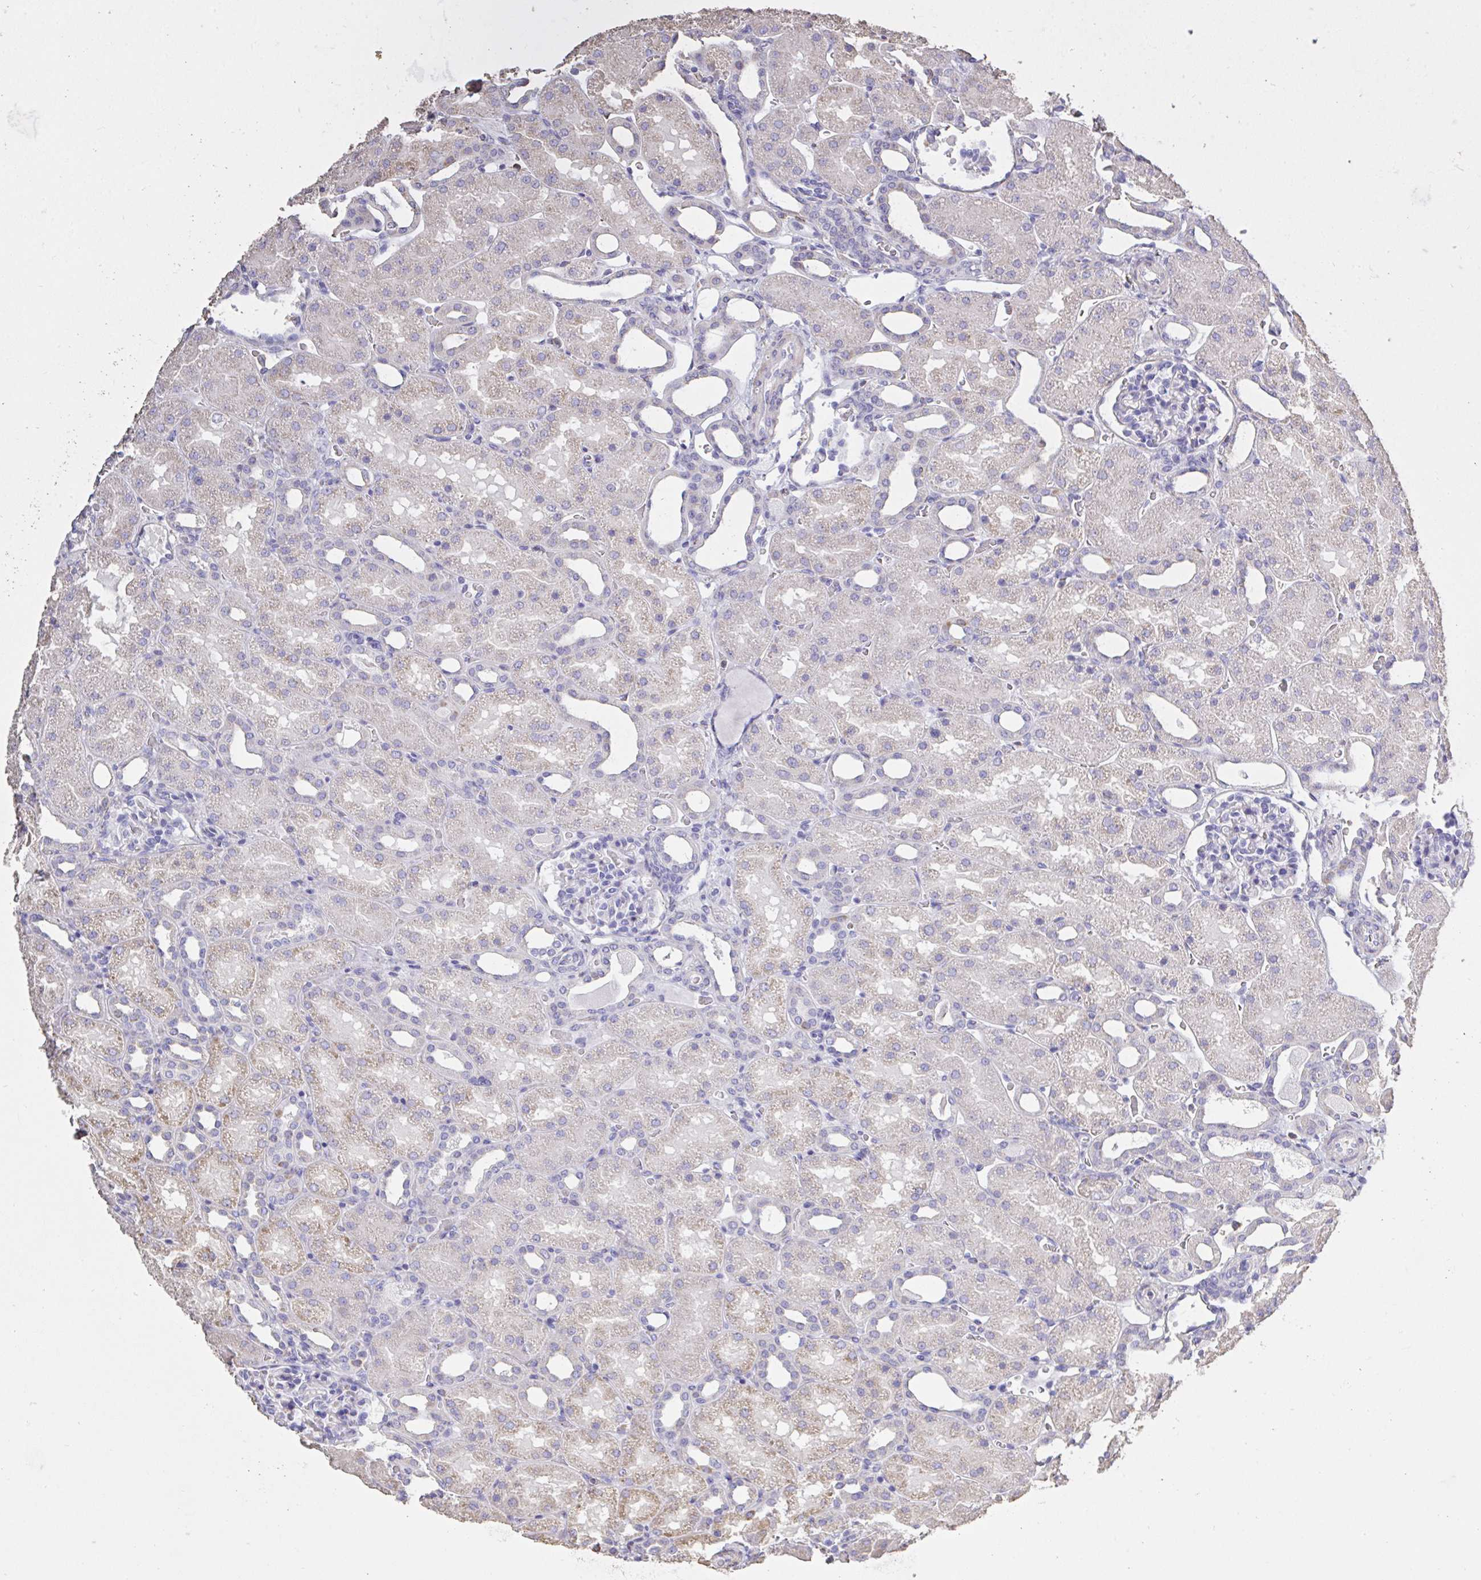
{"staining": {"intensity": "negative", "quantity": "none", "location": "none"}, "tissue": "kidney", "cell_type": "Cells in glomeruli", "image_type": "normal", "snomed": [{"axis": "morphology", "description": "Normal tissue, NOS"}, {"axis": "topography", "description": "Kidney"}], "caption": "The IHC photomicrograph has no significant staining in cells in glomeruli of kidney.", "gene": "IL23R", "patient": {"sex": "male", "age": 2}}